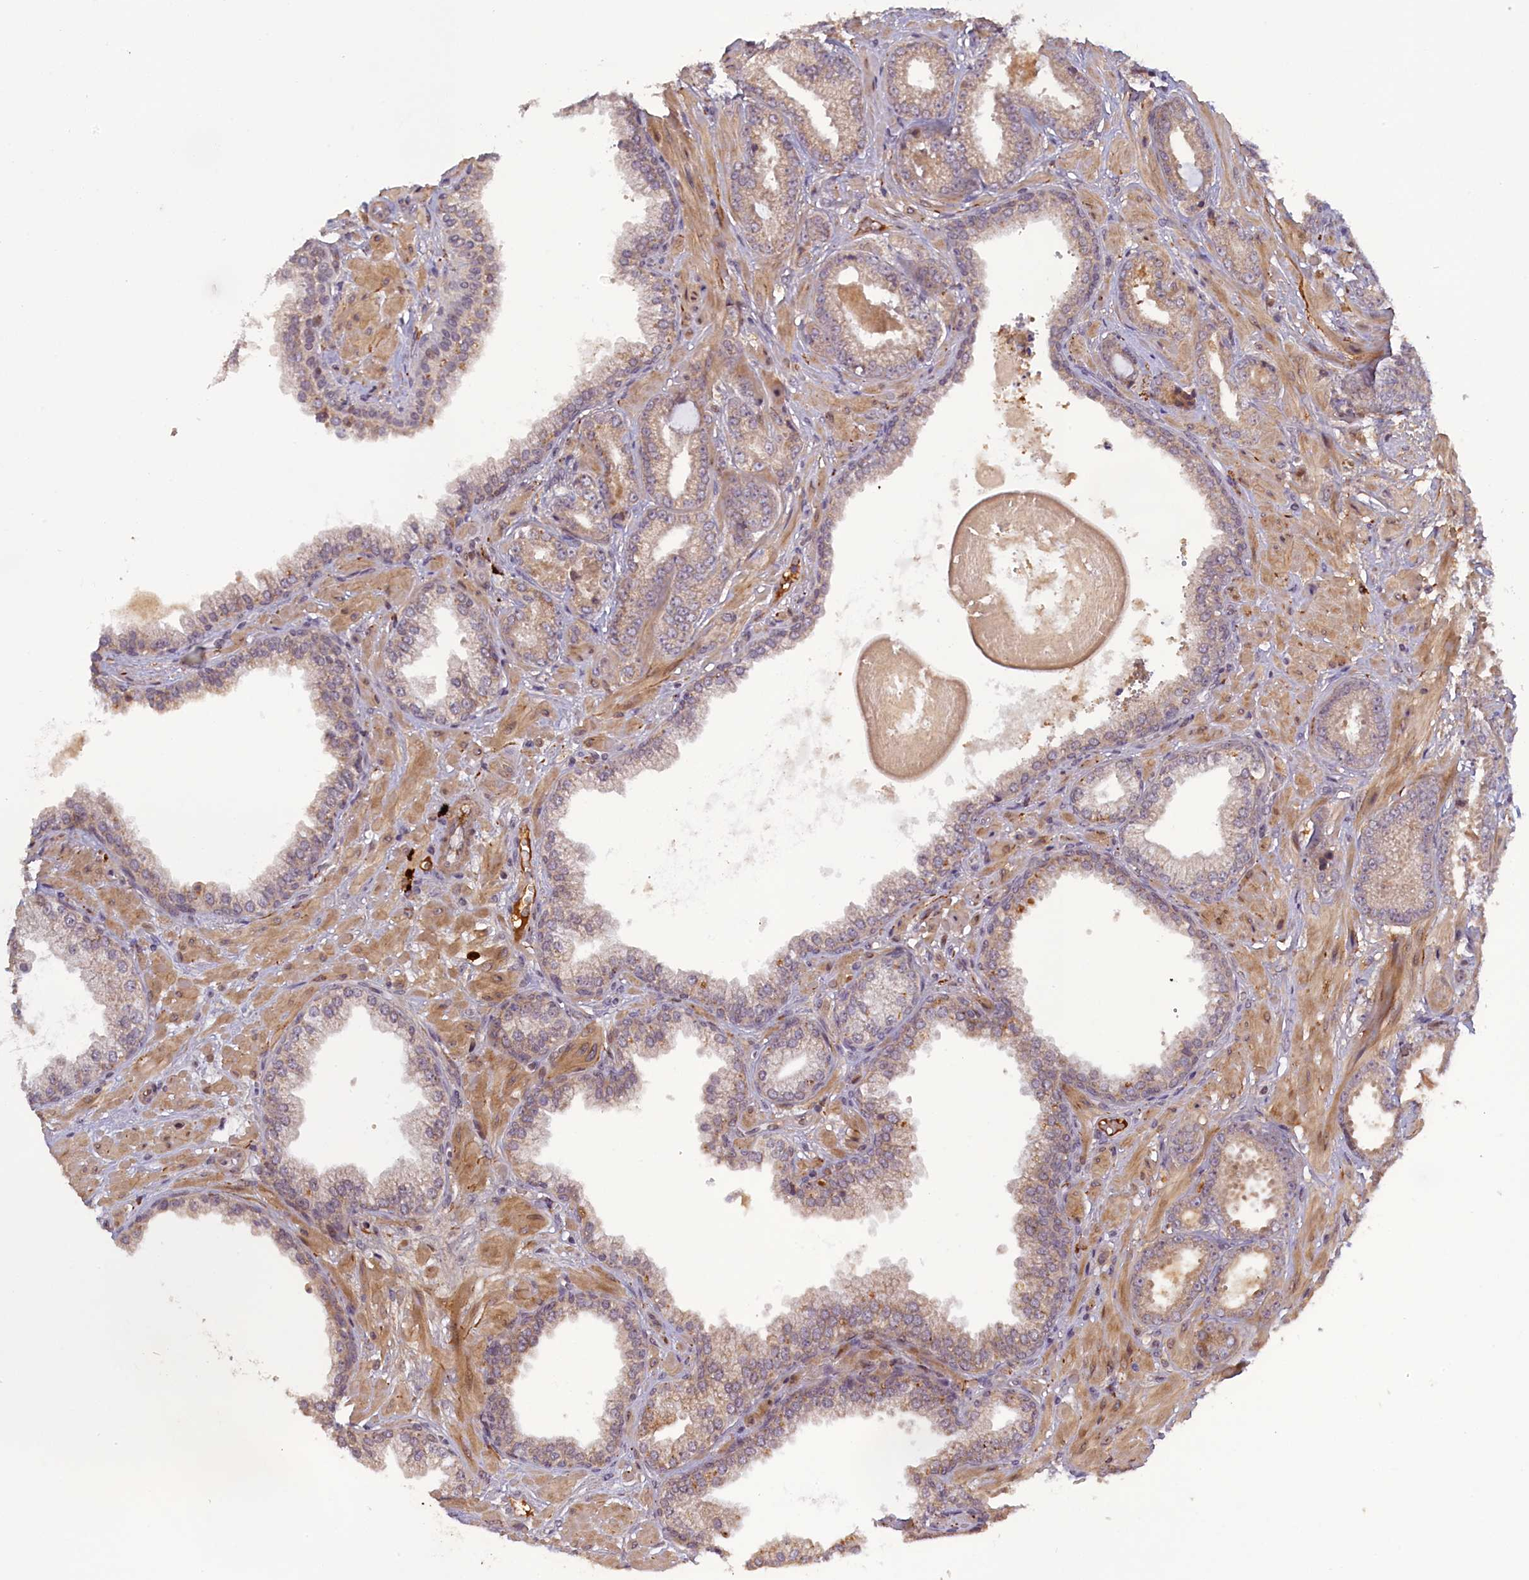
{"staining": {"intensity": "weak", "quantity": "25%-75%", "location": "cytoplasmic/membranous"}, "tissue": "prostate cancer", "cell_type": "Tumor cells", "image_type": "cancer", "snomed": [{"axis": "morphology", "description": "Adenocarcinoma, Low grade"}, {"axis": "topography", "description": "Prostate"}], "caption": "The immunohistochemical stain shows weak cytoplasmic/membranous positivity in tumor cells of prostate cancer (adenocarcinoma (low-grade)) tissue. (DAB IHC with brightfield microscopy, high magnification).", "gene": "RRAD", "patient": {"sex": "male", "age": 64}}